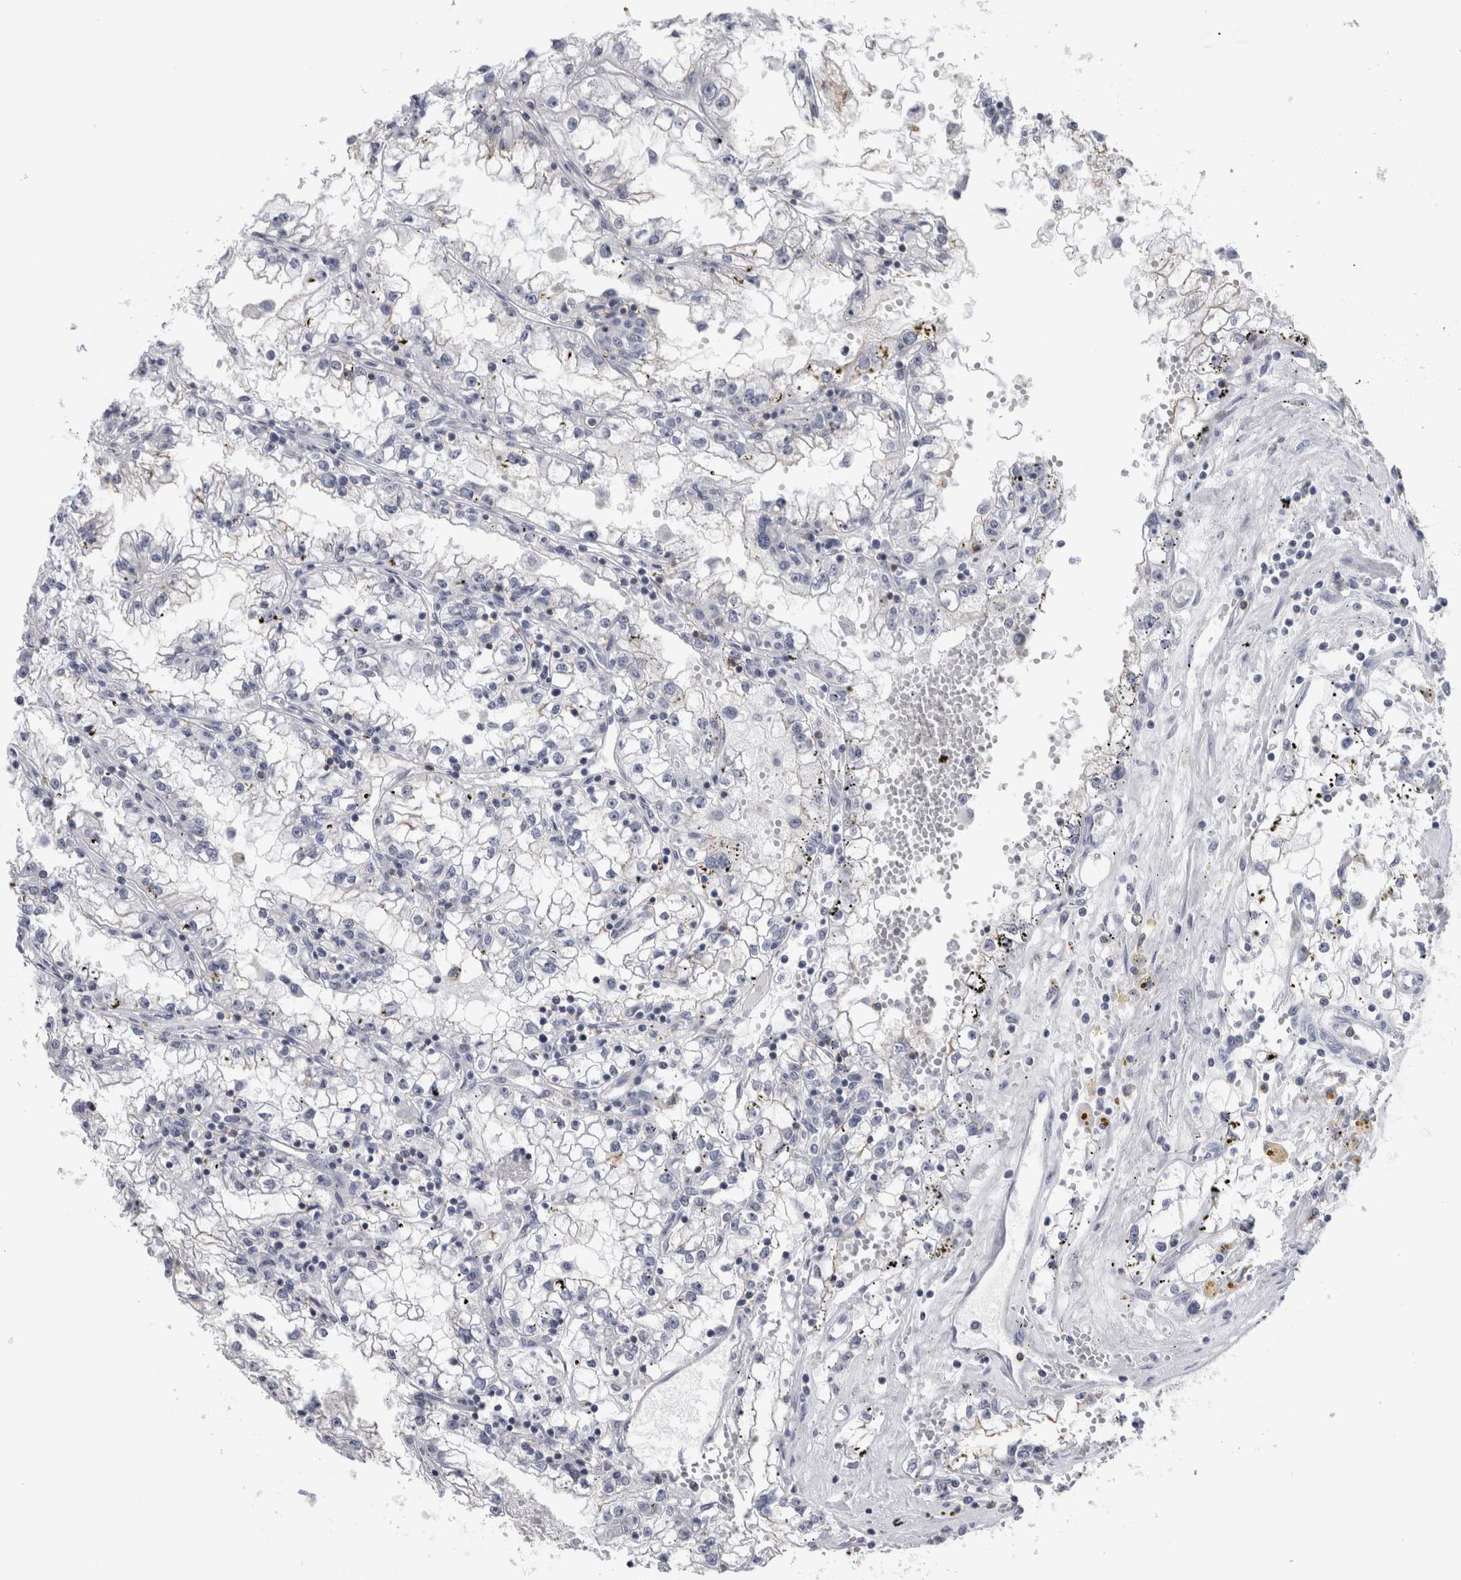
{"staining": {"intensity": "negative", "quantity": "none", "location": "none"}, "tissue": "renal cancer", "cell_type": "Tumor cells", "image_type": "cancer", "snomed": [{"axis": "morphology", "description": "Adenocarcinoma, NOS"}, {"axis": "topography", "description": "Kidney"}], "caption": "Histopathology image shows no significant protein positivity in tumor cells of renal cancer (adenocarcinoma). The staining is performed using DAB (3,3'-diaminobenzidine) brown chromogen with nuclei counter-stained in using hematoxylin.", "gene": "ANKFY1", "patient": {"sex": "male", "age": 56}}